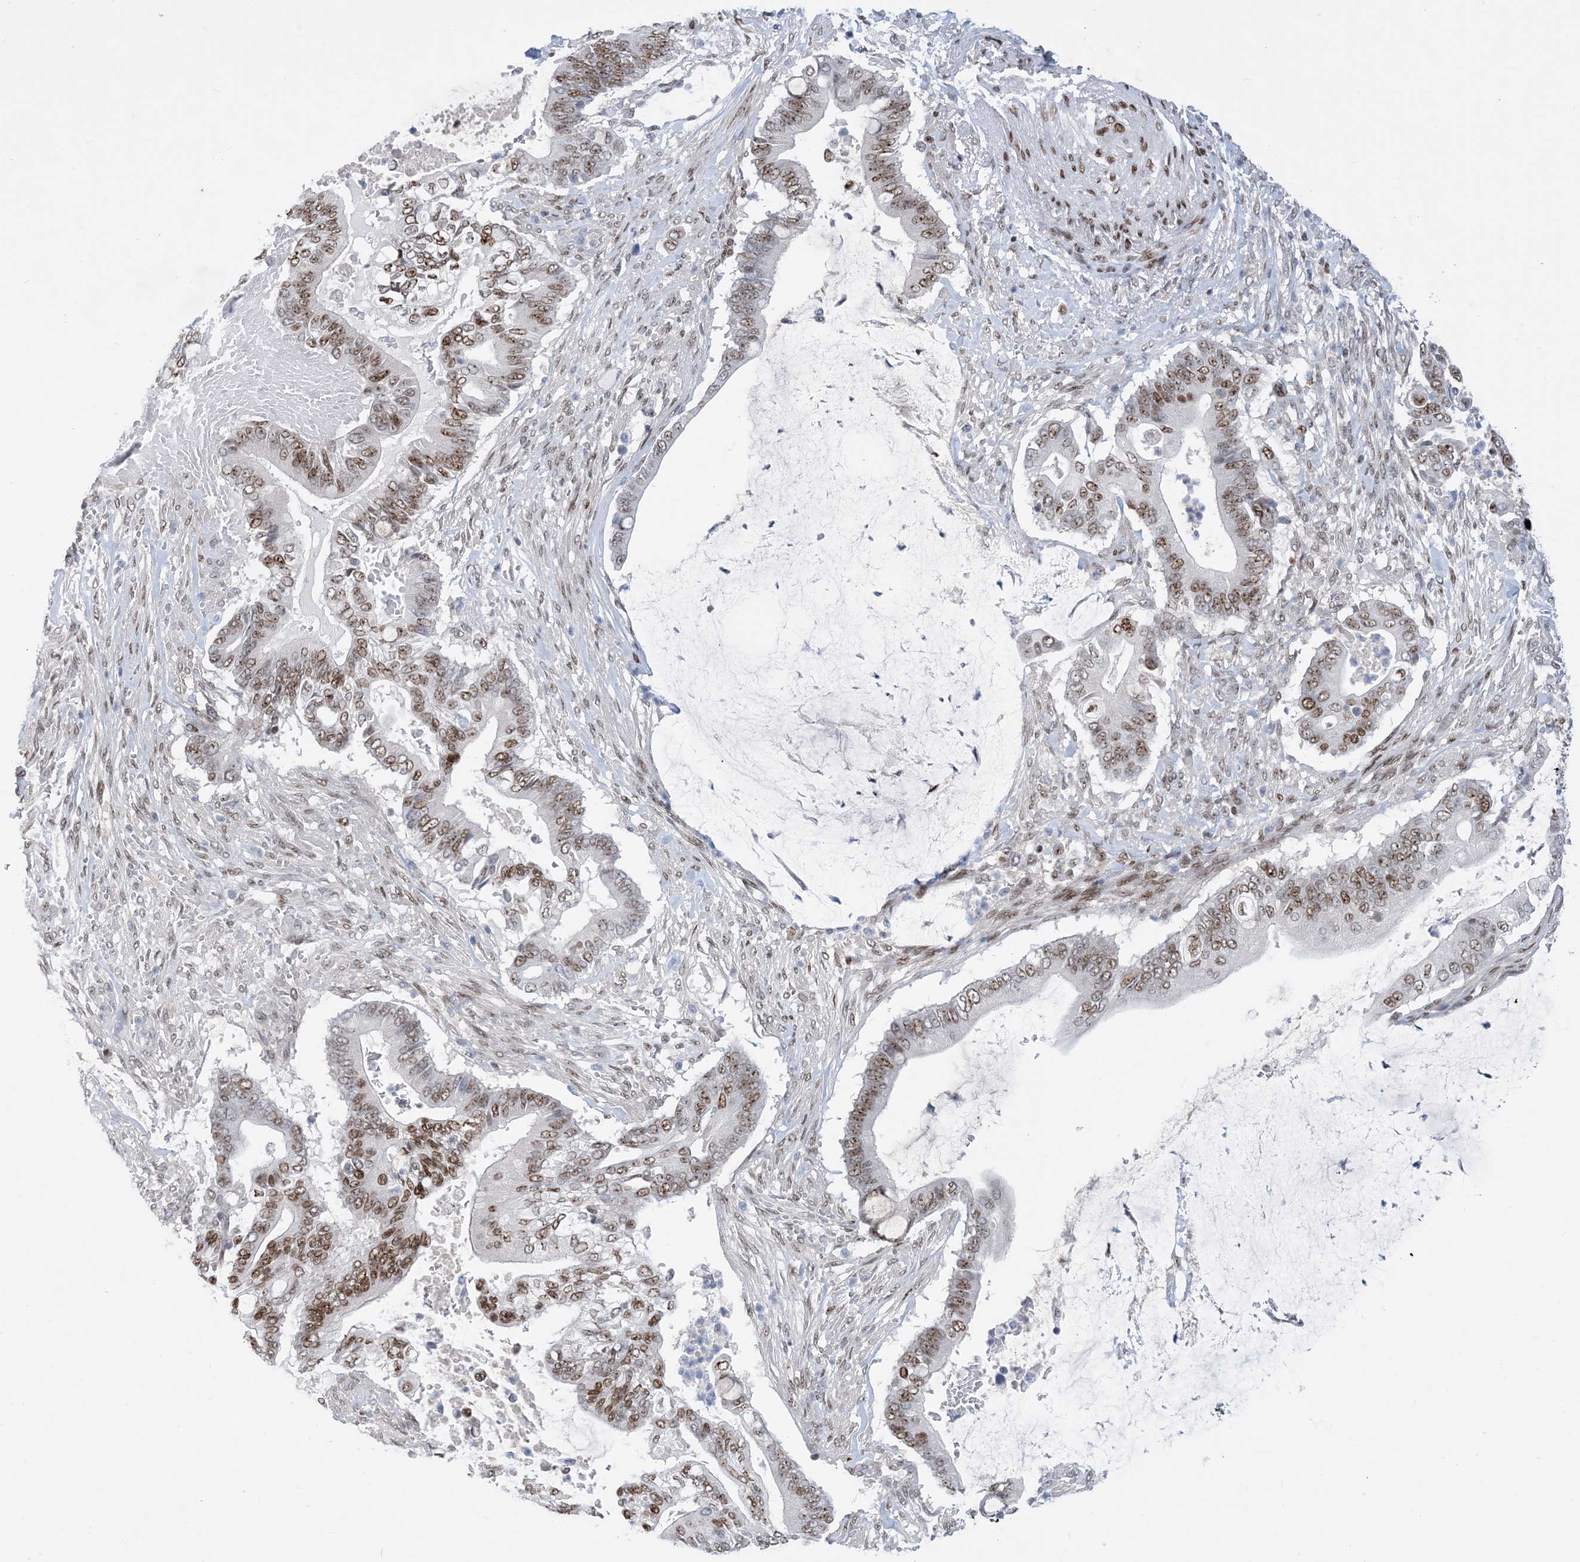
{"staining": {"intensity": "moderate", "quantity": ">75%", "location": "nuclear"}, "tissue": "pancreatic cancer", "cell_type": "Tumor cells", "image_type": "cancer", "snomed": [{"axis": "morphology", "description": "Adenocarcinoma, NOS"}, {"axis": "topography", "description": "Pancreas"}], "caption": "About >75% of tumor cells in human pancreatic cancer reveal moderate nuclear protein expression as visualized by brown immunohistochemical staining.", "gene": "TSPYL1", "patient": {"sex": "male", "age": 68}}